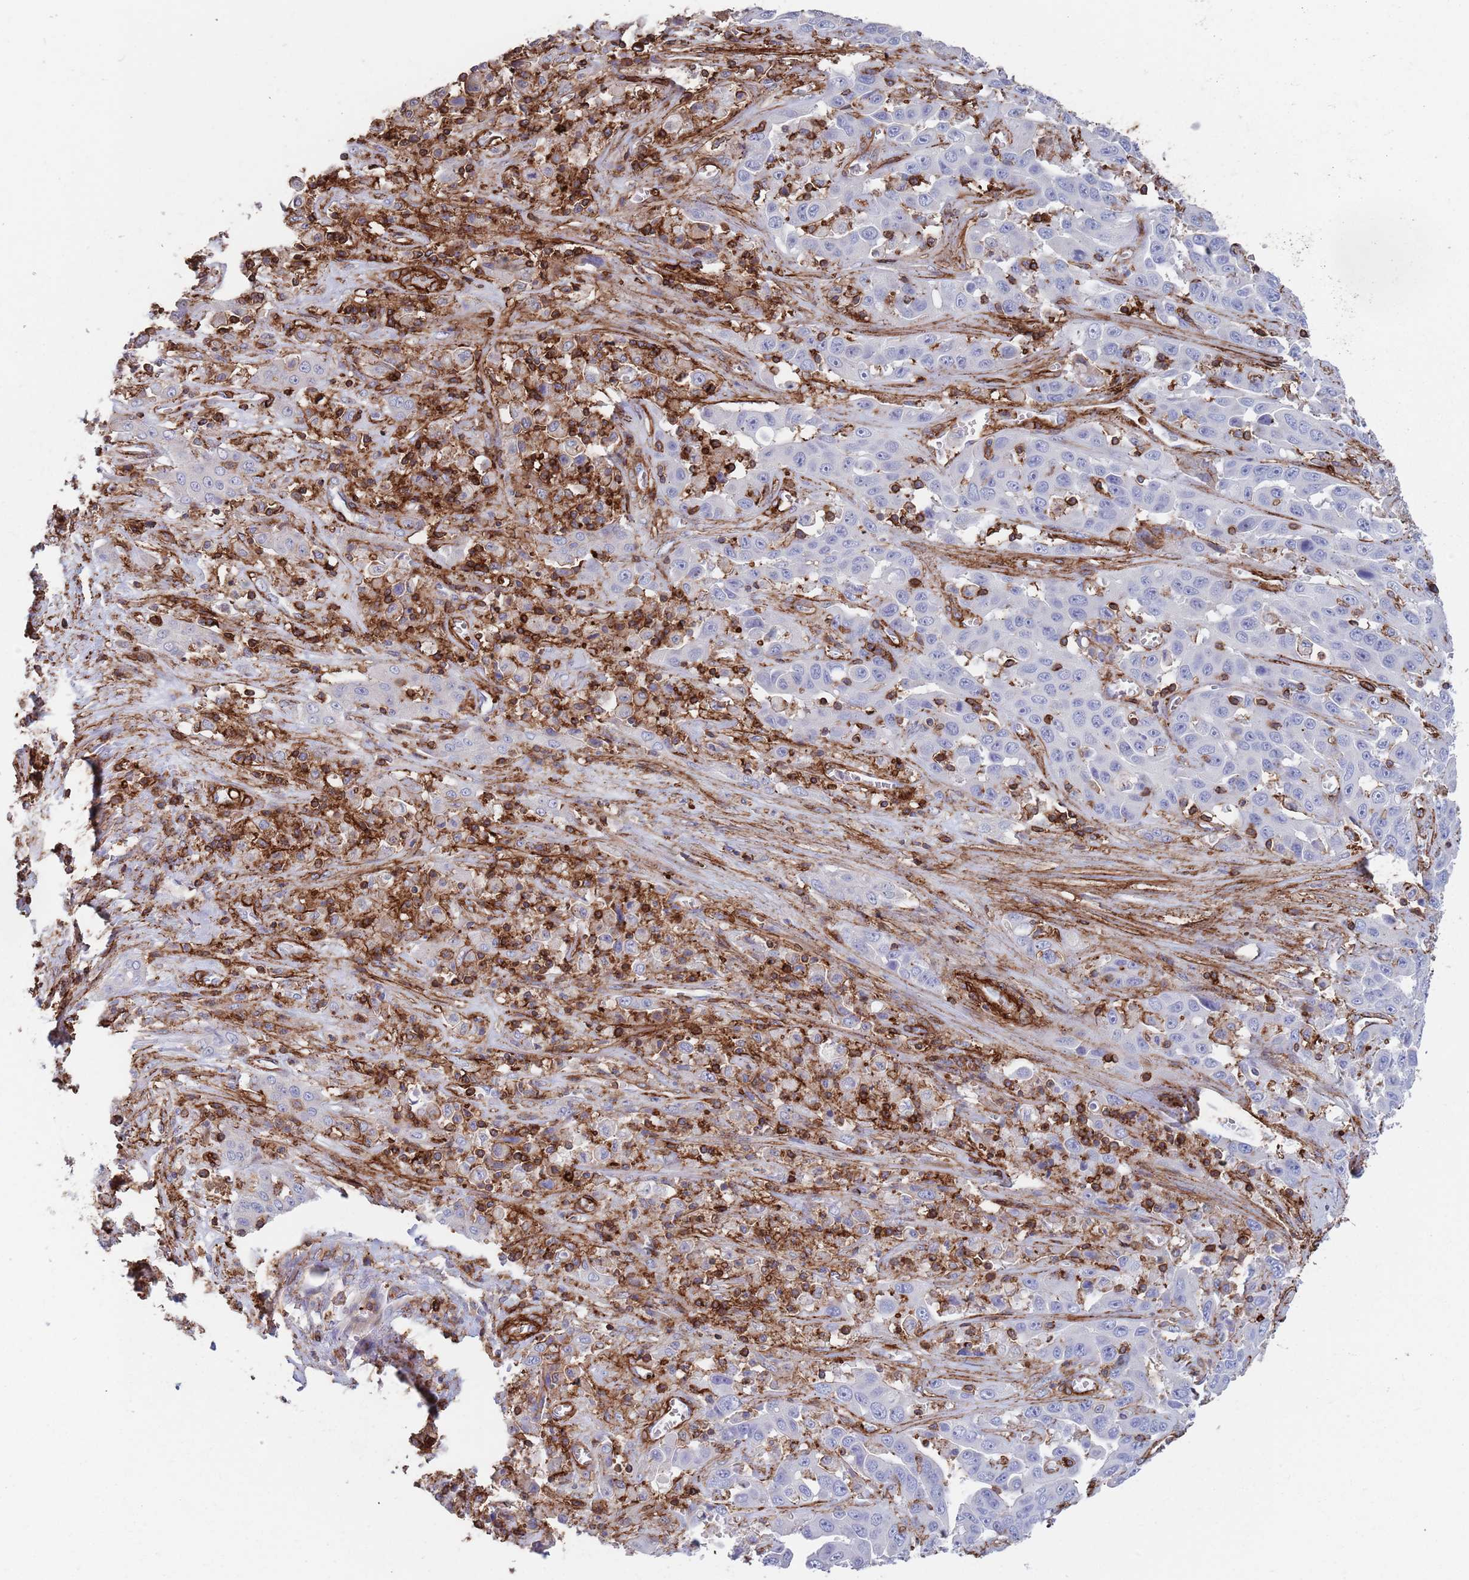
{"staining": {"intensity": "negative", "quantity": "none", "location": "none"}, "tissue": "liver cancer", "cell_type": "Tumor cells", "image_type": "cancer", "snomed": [{"axis": "morphology", "description": "Cholangiocarcinoma"}, {"axis": "topography", "description": "Liver"}], "caption": "High magnification brightfield microscopy of liver cholangiocarcinoma stained with DAB (brown) and counterstained with hematoxylin (blue): tumor cells show no significant positivity.", "gene": "RNF144A", "patient": {"sex": "female", "age": 52}}